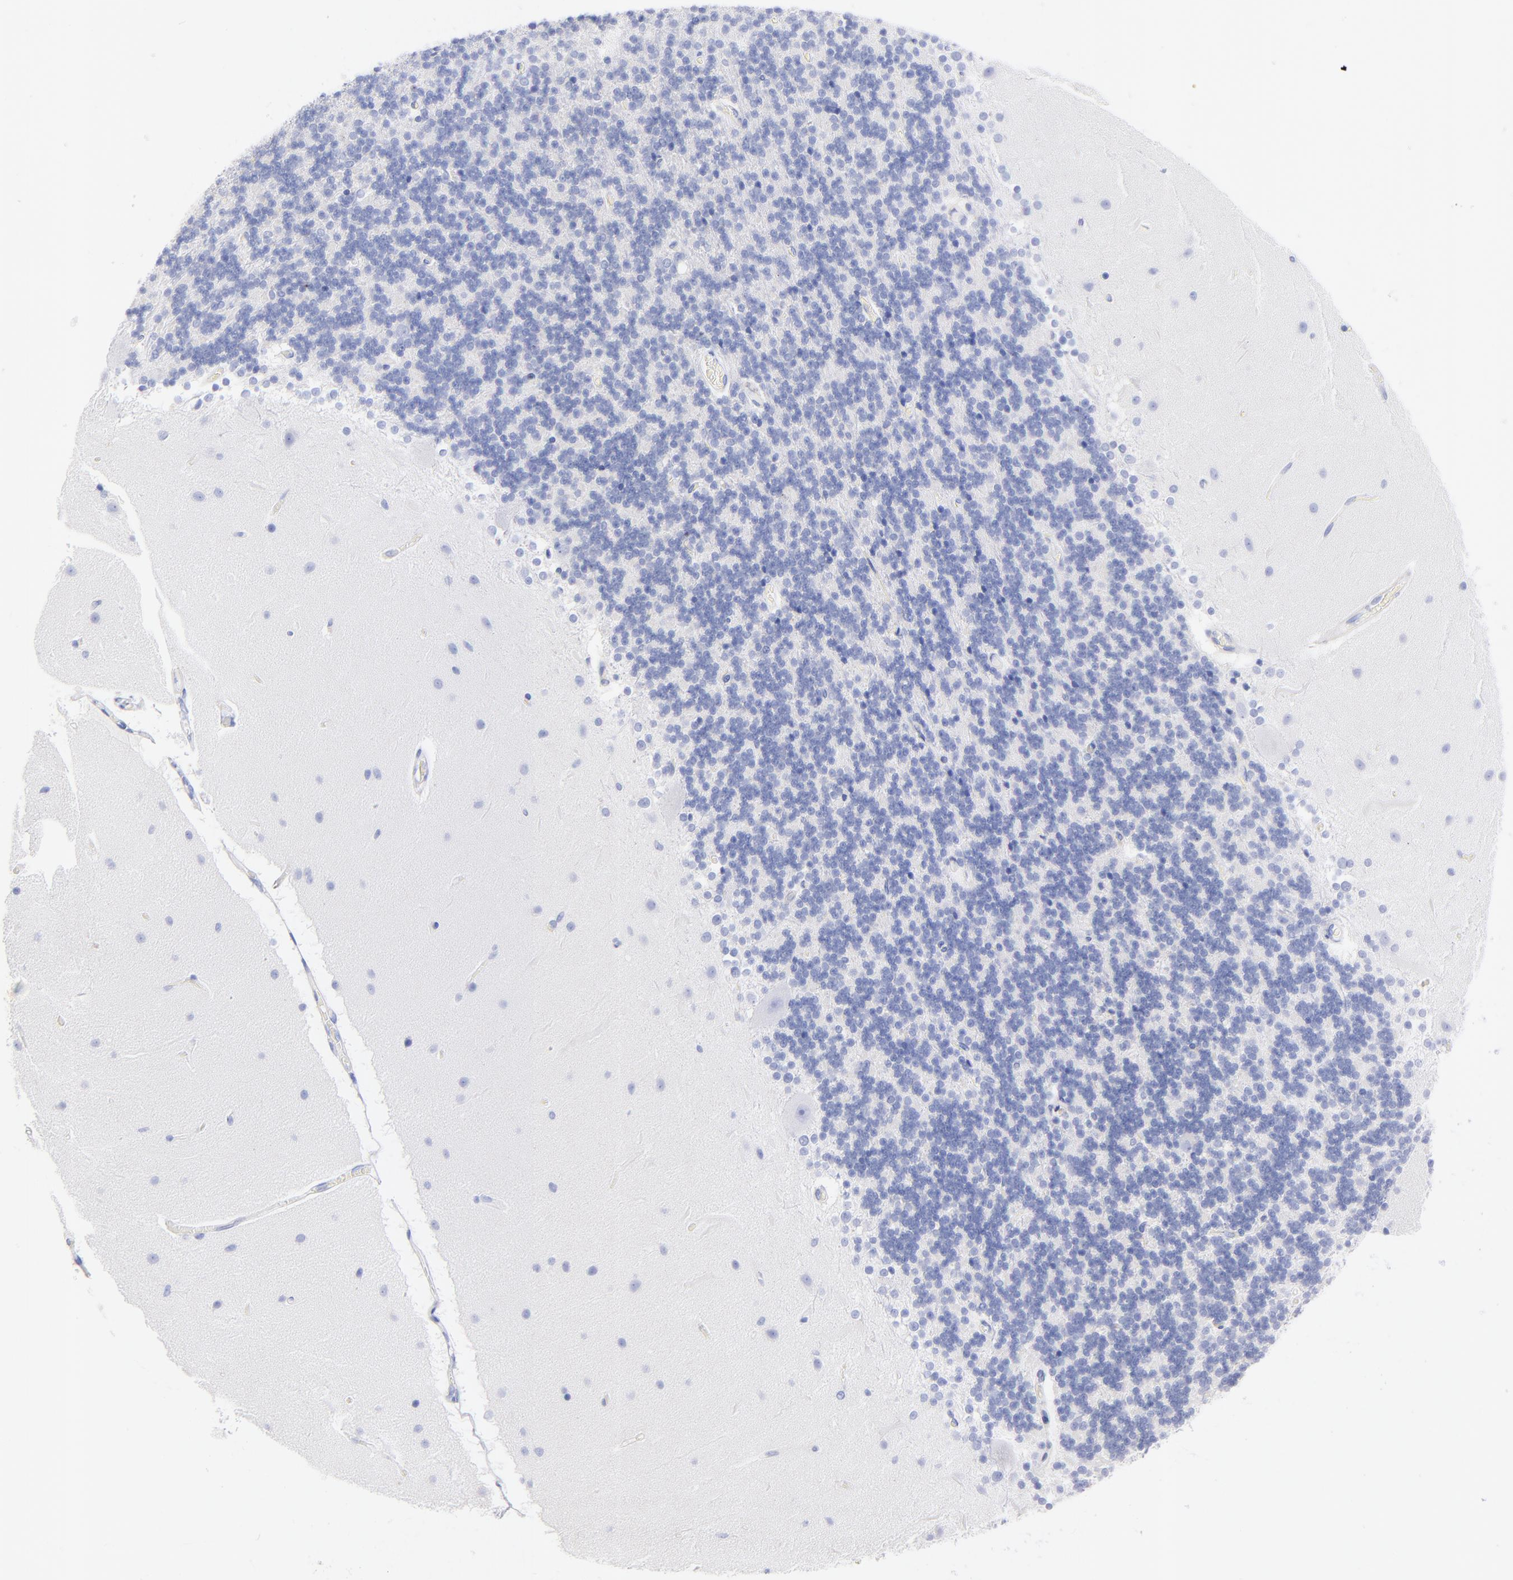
{"staining": {"intensity": "negative", "quantity": "none", "location": "none"}, "tissue": "cerebellum", "cell_type": "Cells in granular layer", "image_type": "normal", "snomed": [{"axis": "morphology", "description": "Normal tissue, NOS"}, {"axis": "topography", "description": "Cerebellum"}], "caption": "Immunohistochemistry of benign cerebellum reveals no staining in cells in granular layer. (DAB (3,3'-diaminobenzidine) immunohistochemistry, high magnification).", "gene": "C1QTNF6", "patient": {"sex": "female", "age": 54}}